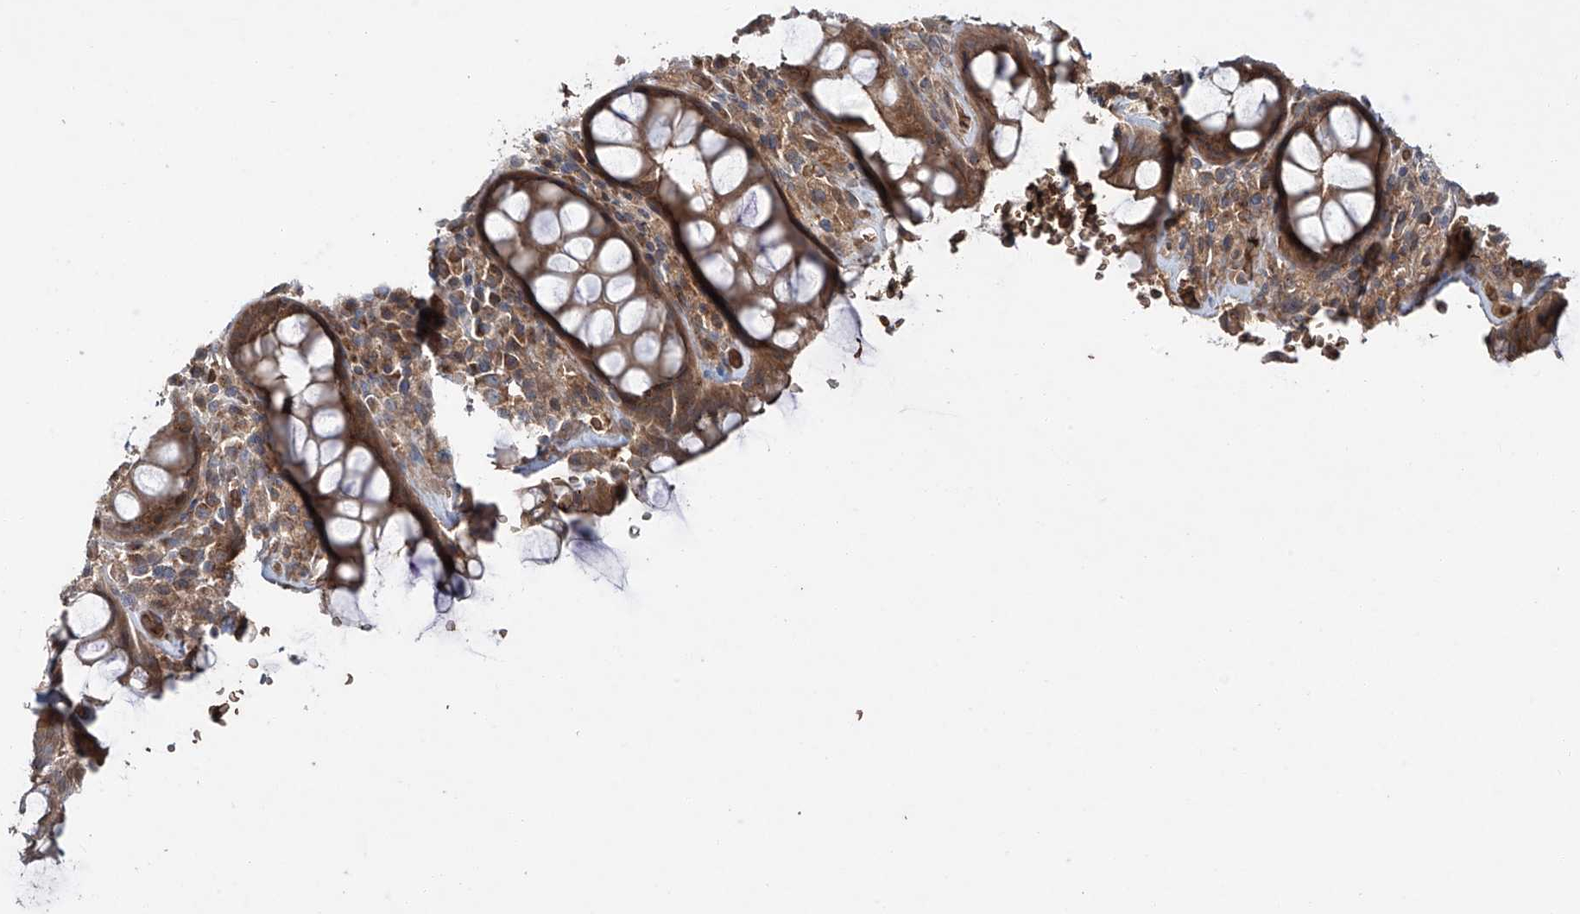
{"staining": {"intensity": "moderate", "quantity": ">75%", "location": "cytoplasmic/membranous"}, "tissue": "rectum", "cell_type": "Glandular cells", "image_type": "normal", "snomed": [{"axis": "morphology", "description": "Normal tissue, NOS"}, {"axis": "topography", "description": "Rectum"}], "caption": "Brown immunohistochemical staining in normal rectum reveals moderate cytoplasmic/membranous expression in approximately >75% of glandular cells.", "gene": "ZDHHC9", "patient": {"sex": "male", "age": 64}}